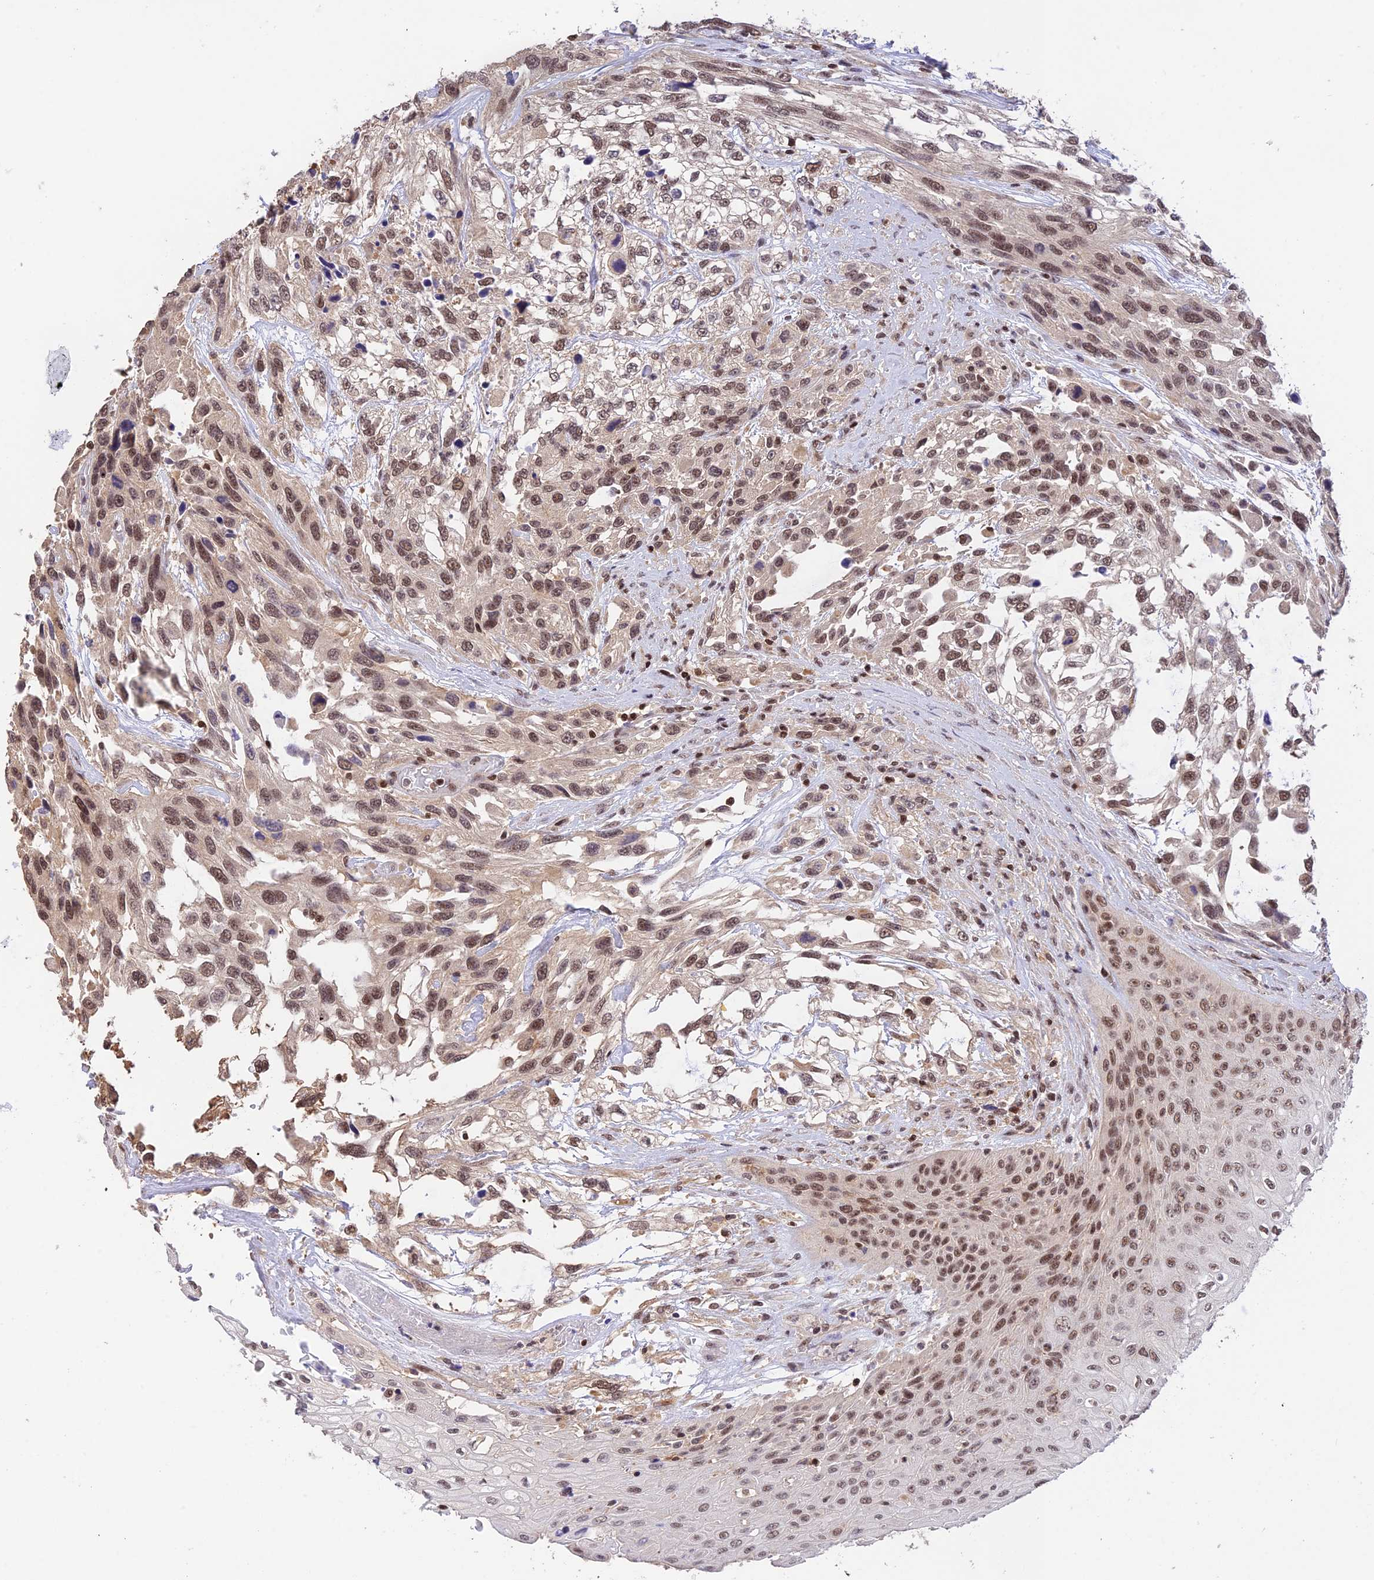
{"staining": {"intensity": "moderate", "quantity": ">75%", "location": "nuclear"}, "tissue": "urothelial cancer", "cell_type": "Tumor cells", "image_type": "cancer", "snomed": [{"axis": "morphology", "description": "Urothelial carcinoma, High grade"}, {"axis": "topography", "description": "Urinary bladder"}], "caption": "Immunohistochemical staining of high-grade urothelial carcinoma displays moderate nuclear protein staining in approximately >75% of tumor cells. Using DAB (brown) and hematoxylin (blue) stains, captured at high magnification using brightfield microscopy.", "gene": "THAP11", "patient": {"sex": "female", "age": 70}}